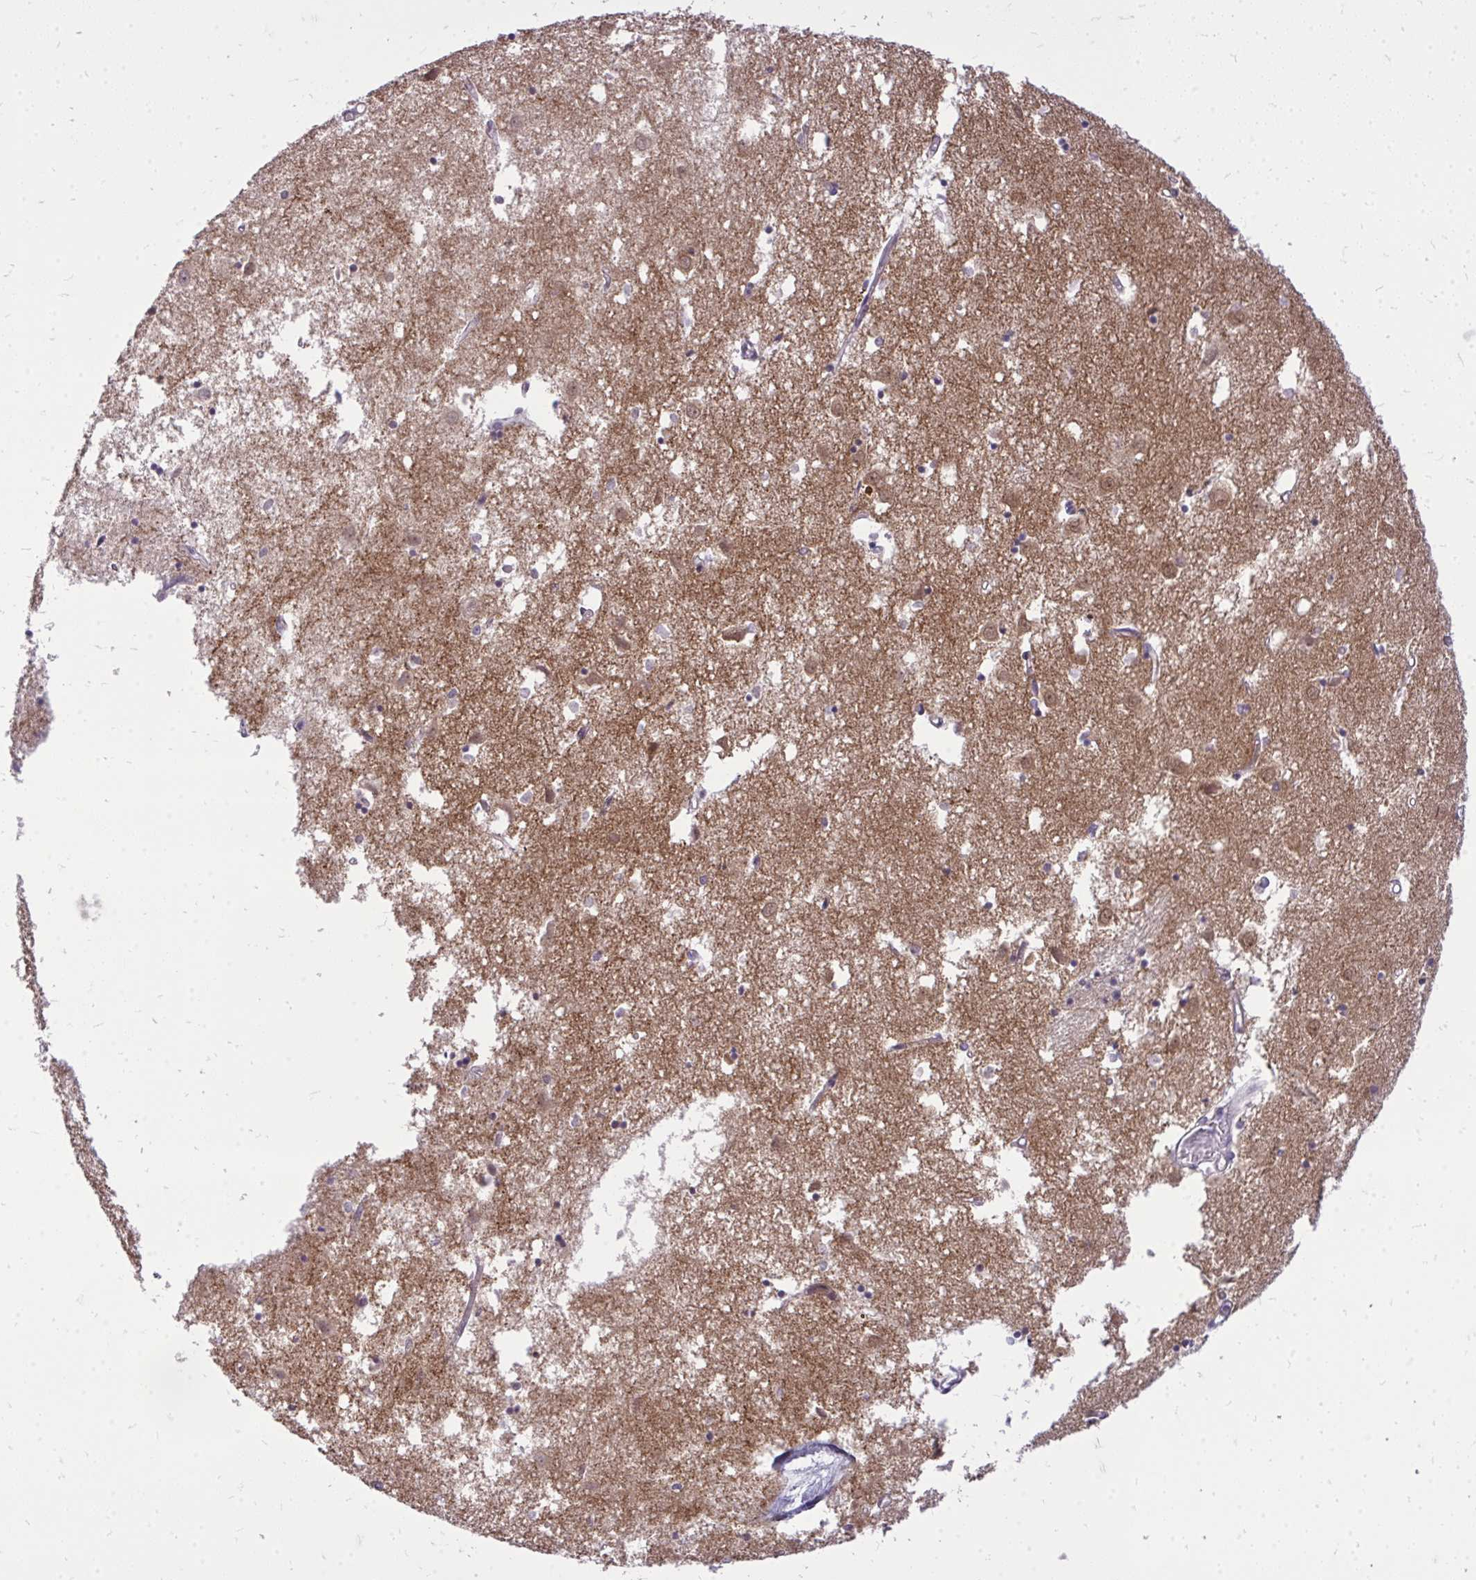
{"staining": {"intensity": "weak", "quantity": "<25%", "location": "cytoplasmic/membranous"}, "tissue": "caudate", "cell_type": "Glial cells", "image_type": "normal", "snomed": [{"axis": "morphology", "description": "Normal tissue, NOS"}, {"axis": "topography", "description": "Lateral ventricle wall"}], "caption": "Unremarkable caudate was stained to show a protein in brown. There is no significant positivity in glial cells.", "gene": "SPTBN2", "patient": {"sex": "male", "age": 70}}